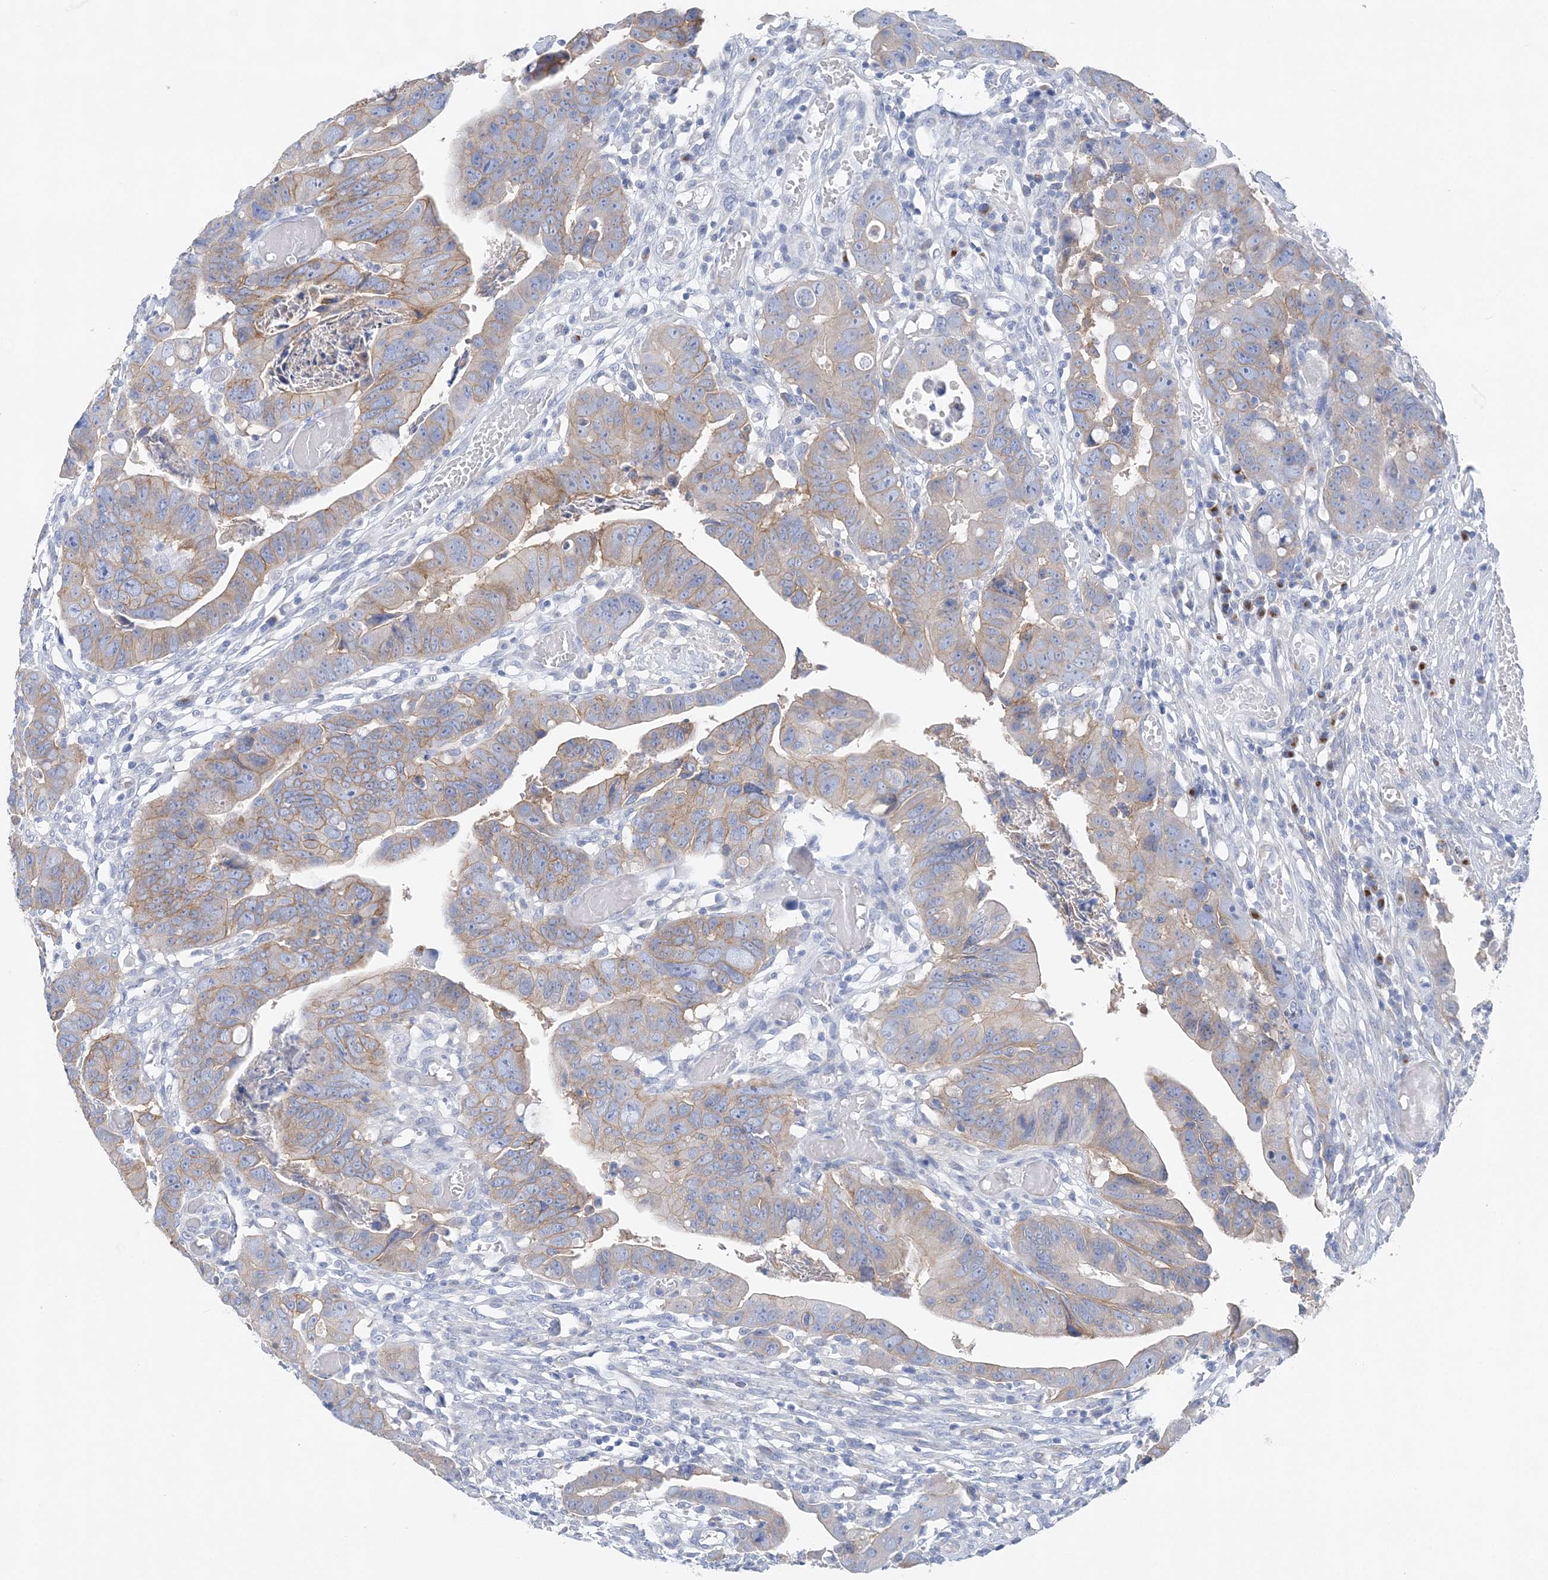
{"staining": {"intensity": "moderate", "quantity": "25%-75%", "location": "cytoplasmic/membranous"}, "tissue": "colorectal cancer", "cell_type": "Tumor cells", "image_type": "cancer", "snomed": [{"axis": "morphology", "description": "Adenocarcinoma, NOS"}, {"axis": "topography", "description": "Rectum"}], "caption": "A medium amount of moderate cytoplasmic/membranous positivity is appreciated in approximately 25%-75% of tumor cells in adenocarcinoma (colorectal) tissue. The staining is performed using DAB (3,3'-diaminobenzidine) brown chromogen to label protein expression. The nuclei are counter-stained blue using hematoxylin.", "gene": "SLC5A6", "patient": {"sex": "female", "age": 65}}